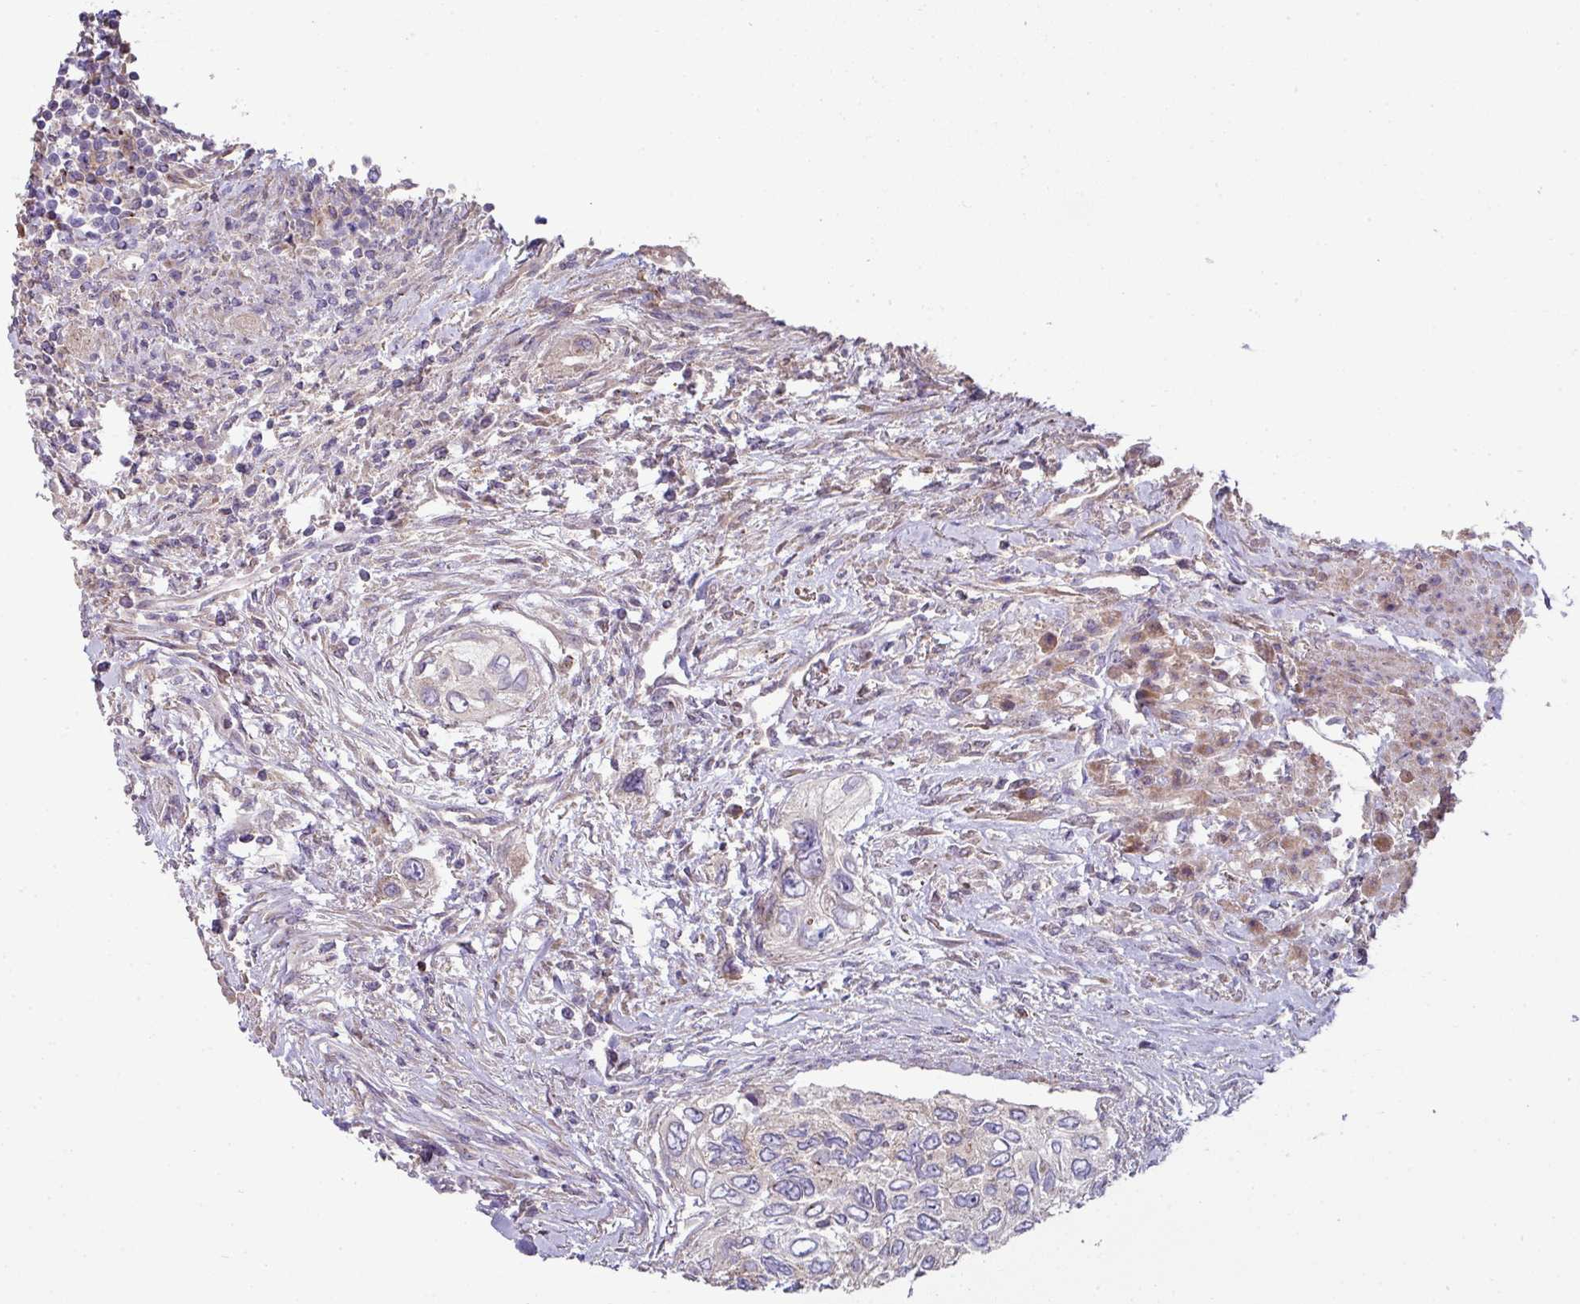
{"staining": {"intensity": "negative", "quantity": "none", "location": "none"}, "tissue": "urothelial cancer", "cell_type": "Tumor cells", "image_type": "cancer", "snomed": [{"axis": "morphology", "description": "Urothelial carcinoma, High grade"}, {"axis": "topography", "description": "Urinary bladder"}], "caption": "A high-resolution photomicrograph shows IHC staining of urothelial cancer, which reveals no significant staining in tumor cells. (DAB (3,3'-diaminobenzidine) immunohistochemistry, high magnification).", "gene": "LRRC9", "patient": {"sex": "female", "age": 60}}